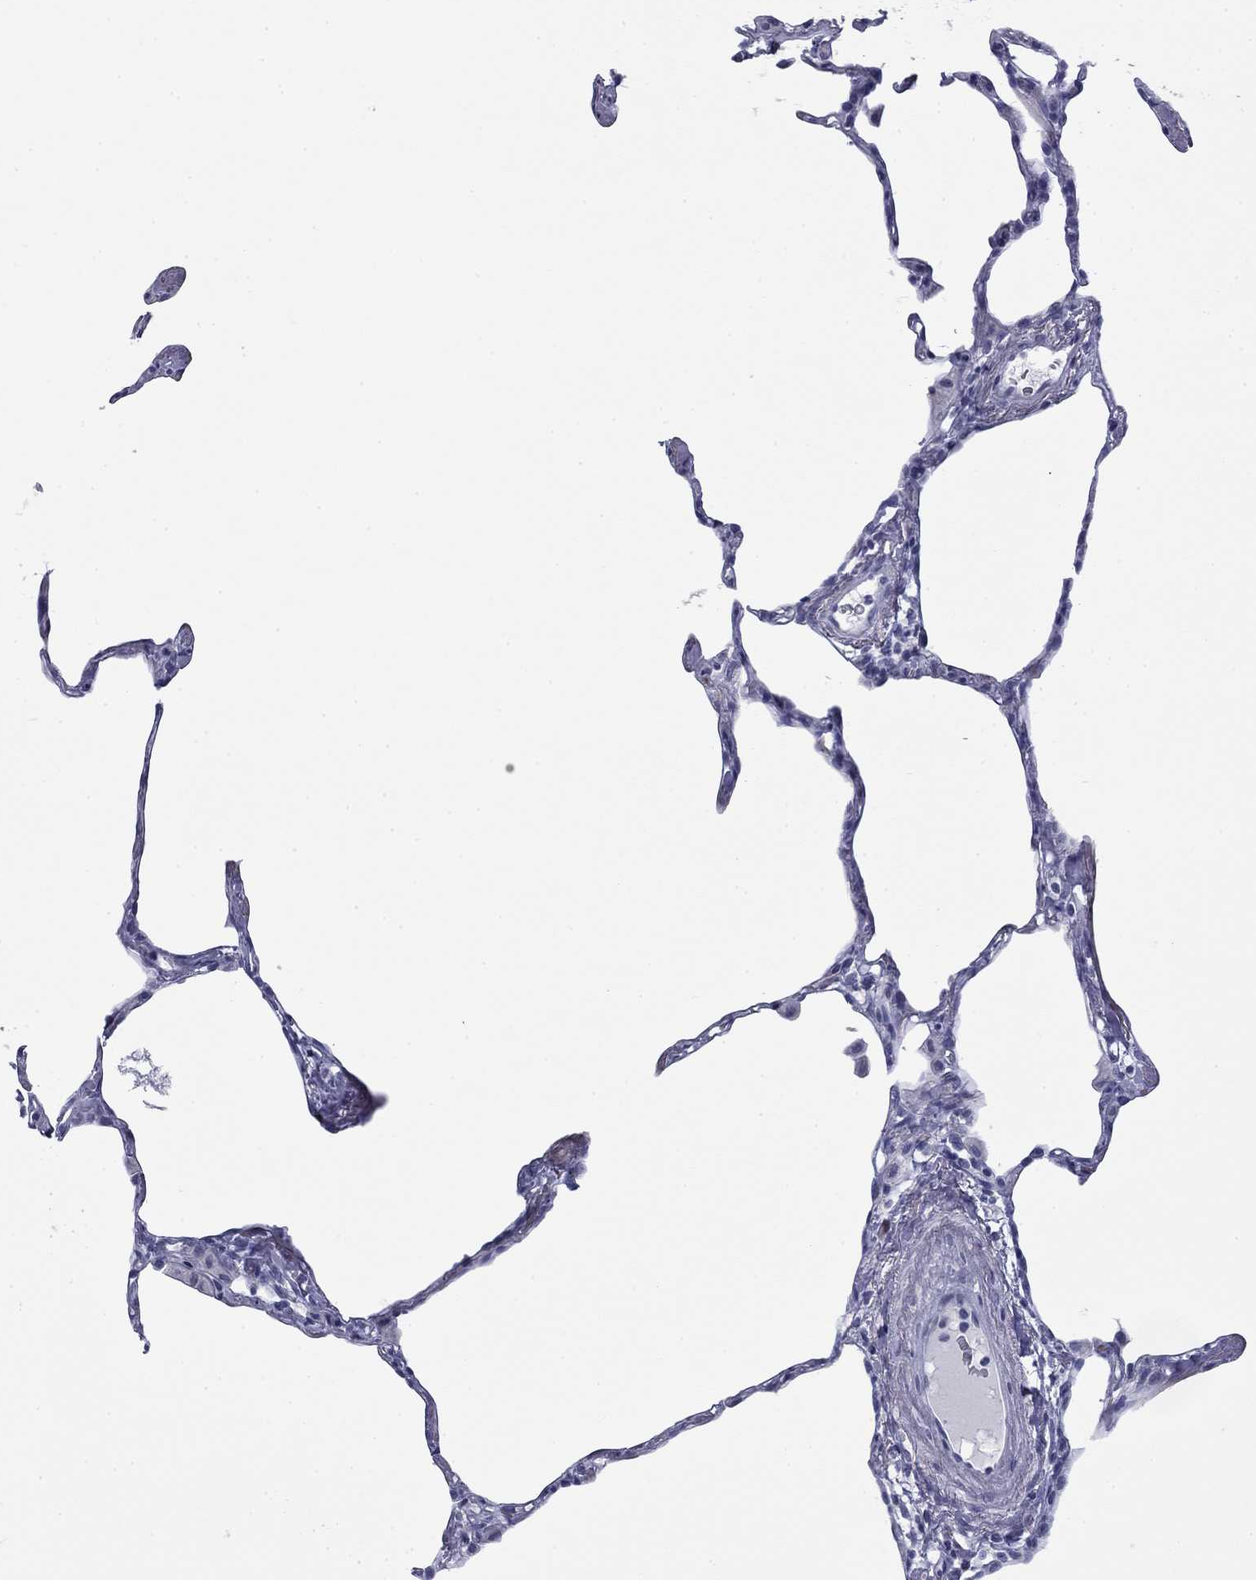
{"staining": {"intensity": "negative", "quantity": "none", "location": "none"}, "tissue": "lung", "cell_type": "Alveolar cells", "image_type": "normal", "snomed": [{"axis": "morphology", "description": "Normal tissue, NOS"}, {"axis": "topography", "description": "Lung"}], "caption": "IHC of normal human lung exhibits no positivity in alveolar cells.", "gene": "ZP2", "patient": {"sex": "male", "age": 65}}